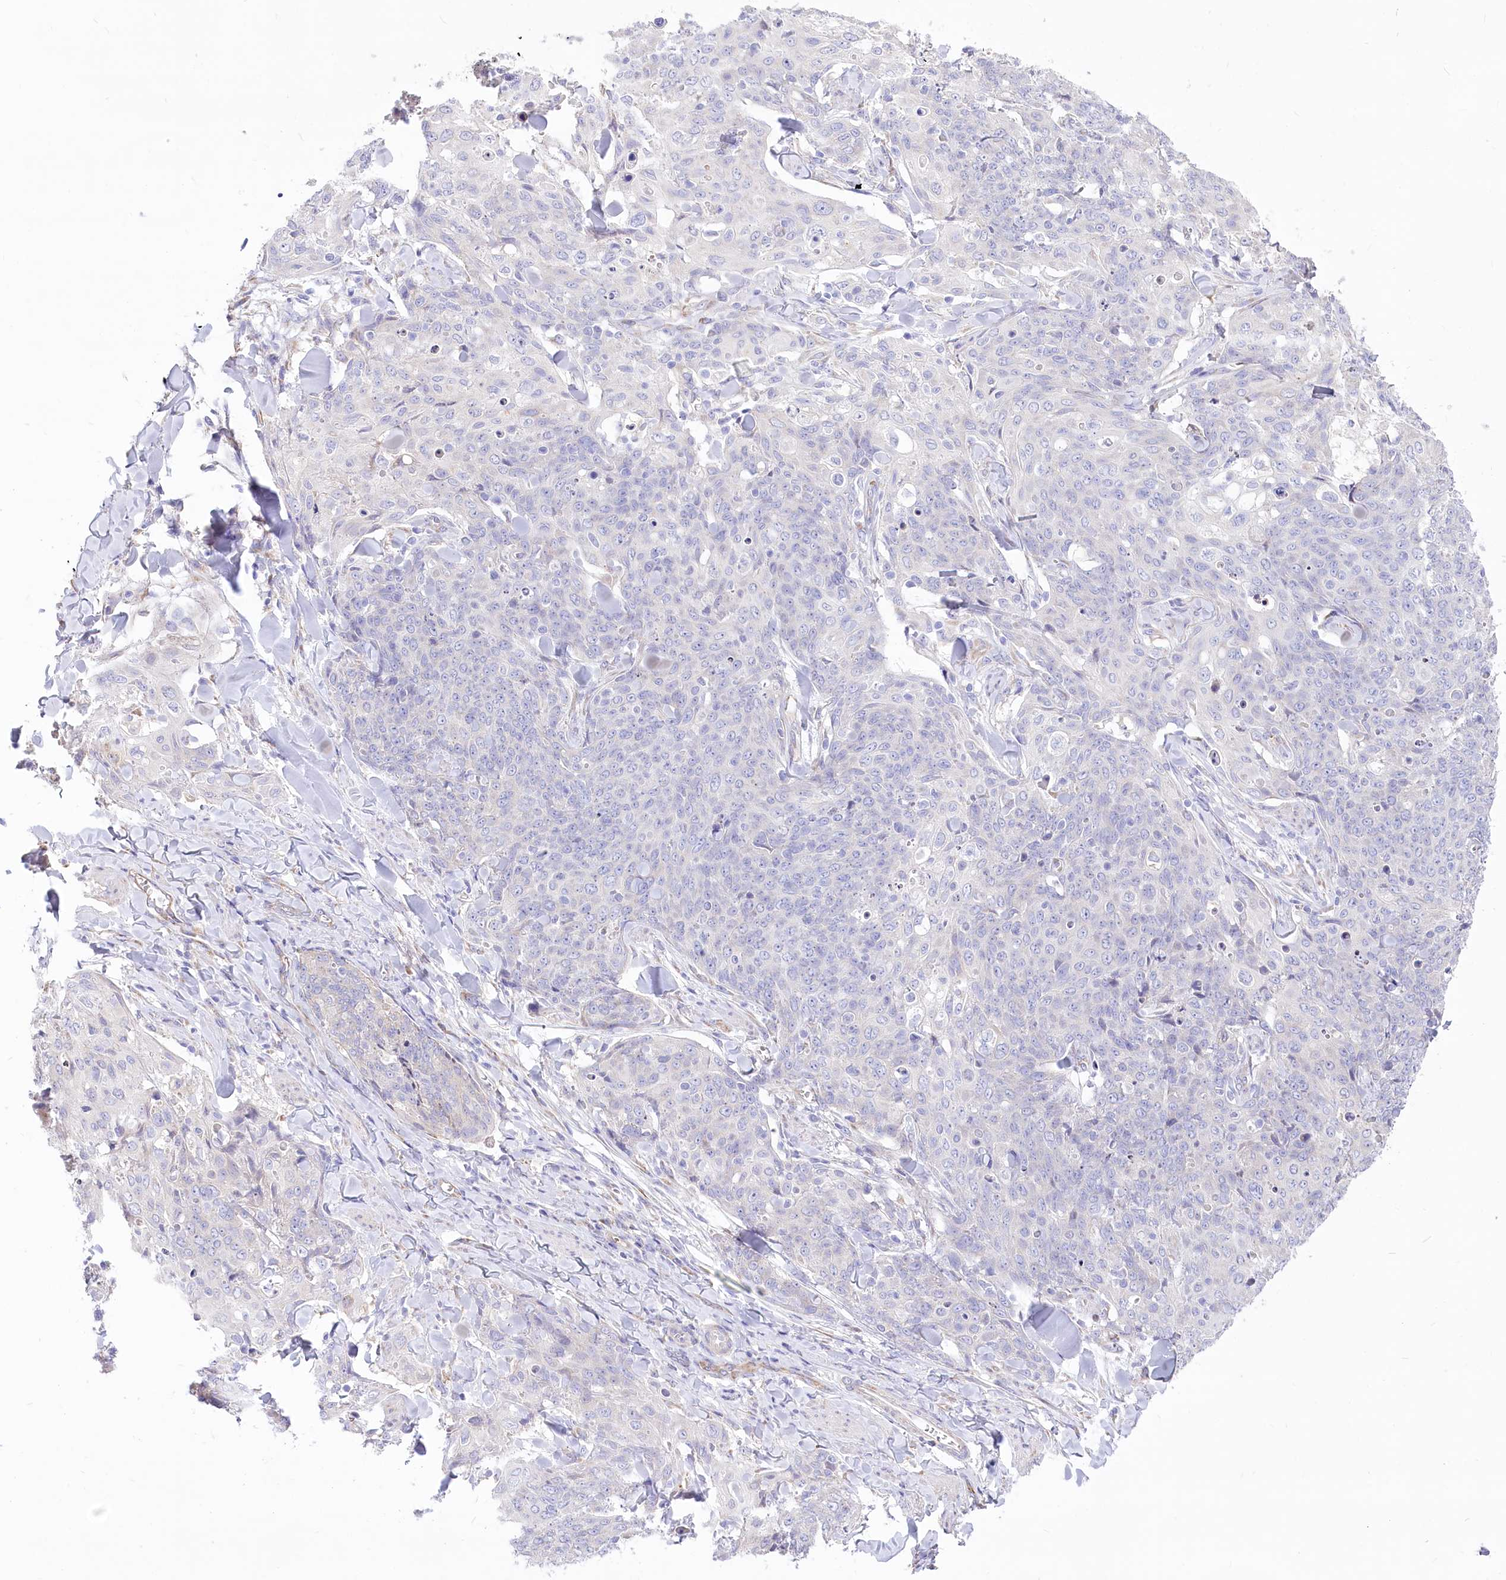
{"staining": {"intensity": "negative", "quantity": "none", "location": "none"}, "tissue": "skin cancer", "cell_type": "Tumor cells", "image_type": "cancer", "snomed": [{"axis": "morphology", "description": "Squamous cell carcinoma, NOS"}, {"axis": "topography", "description": "Skin"}, {"axis": "topography", "description": "Vulva"}], "caption": "Immunohistochemical staining of human skin cancer (squamous cell carcinoma) displays no significant staining in tumor cells. (Brightfield microscopy of DAB (3,3'-diaminobenzidine) immunohistochemistry at high magnification).", "gene": "STT3B", "patient": {"sex": "female", "age": 85}}